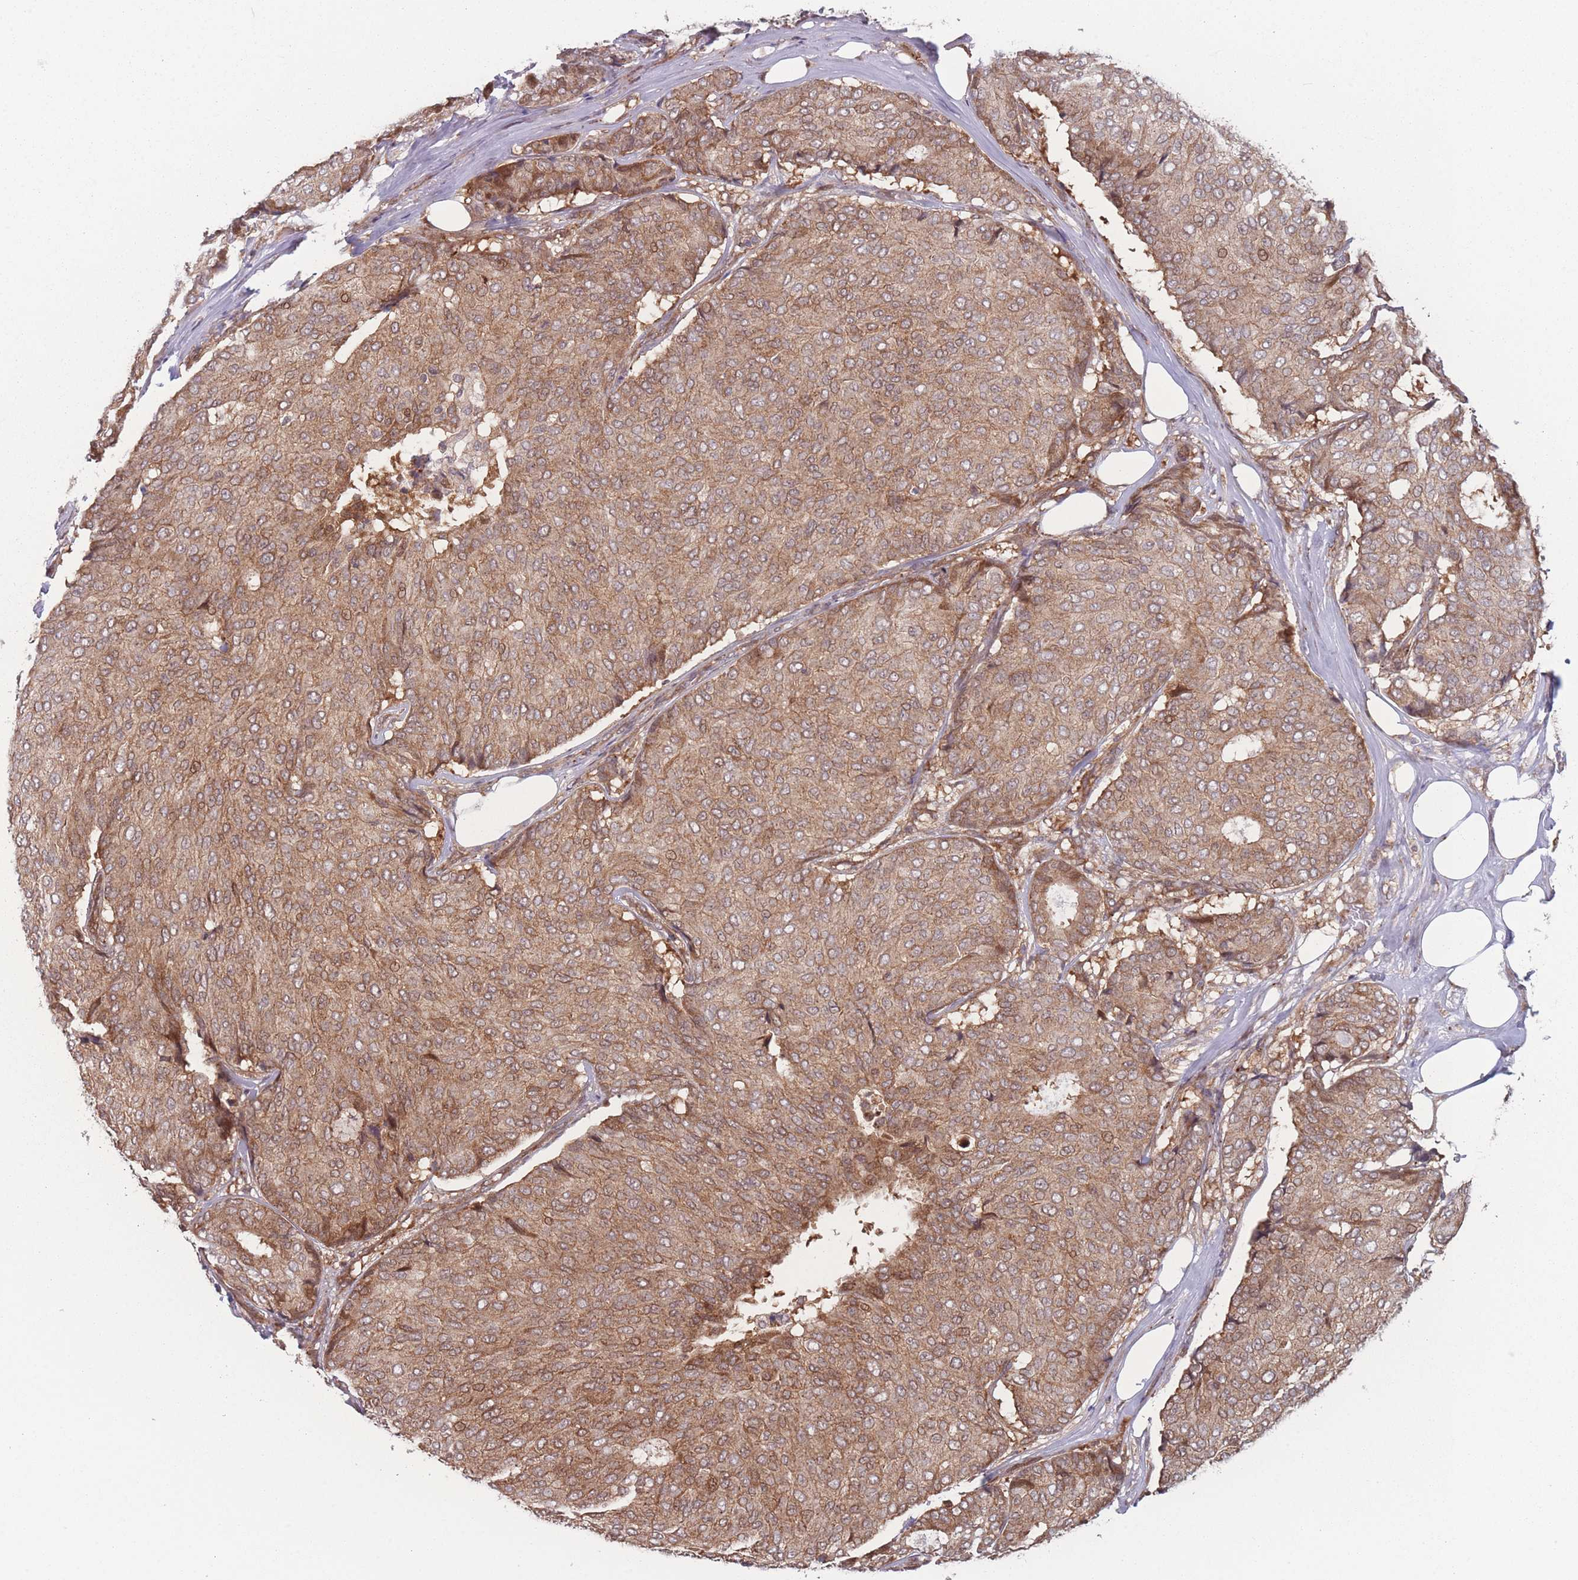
{"staining": {"intensity": "moderate", "quantity": ">75%", "location": "cytoplasmic/membranous,nuclear"}, "tissue": "breast cancer", "cell_type": "Tumor cells", "image_type": "cancer", "snomed": [{"axis": "morphology", "description": "Duct carcinoma"}, {"axis": "topography", "description": "Breast"}], "caption": "This photomicrograph demonstrates immunohistochemistry staining of breast cancer (intraductal carcinoma), with medium moderate cytoplasmic/membranous and nuclear expression in about >75% of tumor cells.", "gene": "RPS18", "patient": {"sex": "female", "age": 75}}